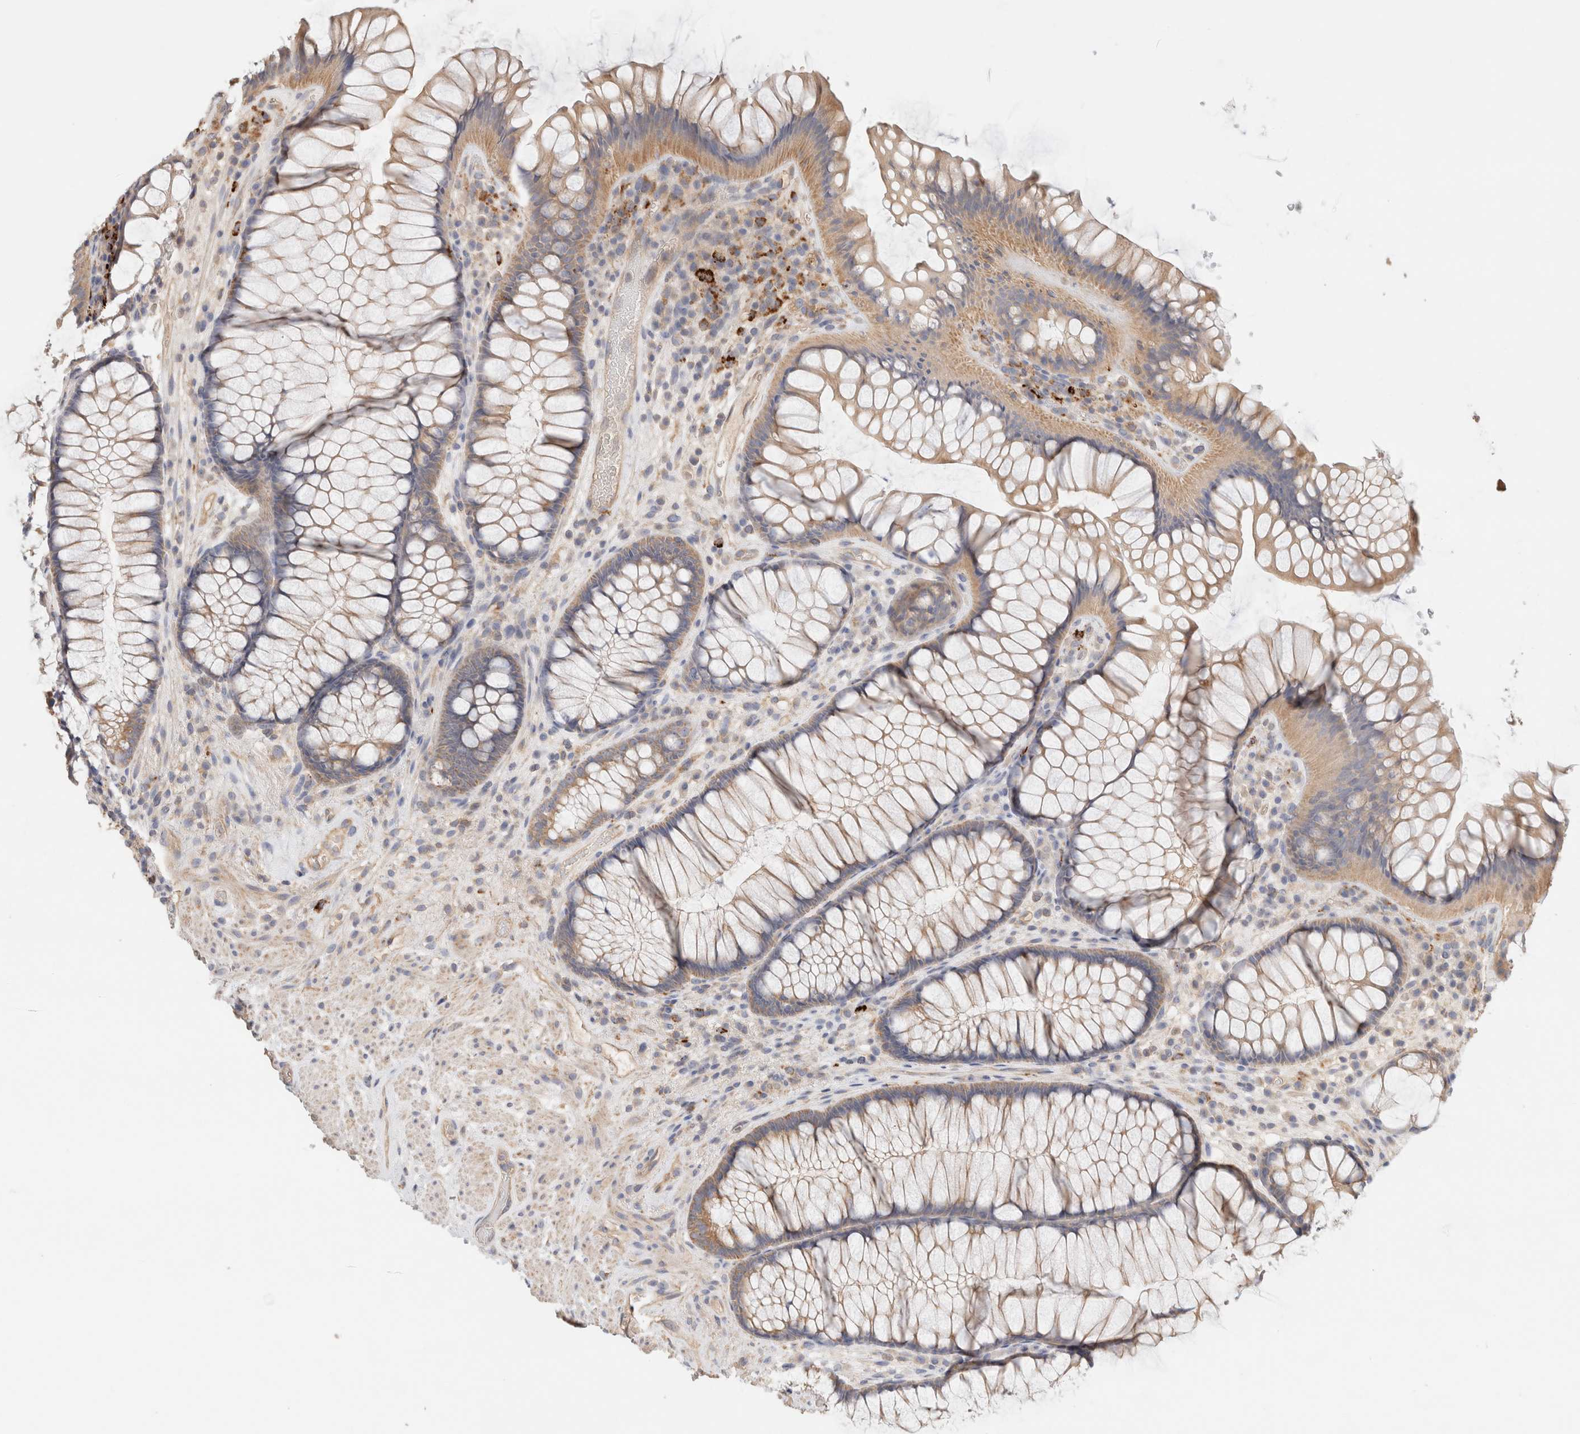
{"staining": {"intensity": "weak", "quantity": ">75%", "location": "cytoplasmic/membranous"}, "tissue": "rectum", "cell_type": "Glandular cells", "image_type": "normal", "snomed": [{"axis": "morphology", "description": "Normal tissue, NOS"}, {"axis": "topography", "description": "Rectum"}], "caption": "The micrograph shows immunohistochemical staining of benign rectum. There is weak cytoplasmic/membranous positivity is appreciated in about >75% of glandular cells.", "gene": "B3GNTL1", "patient": {"sex": "male", "age": 51}}